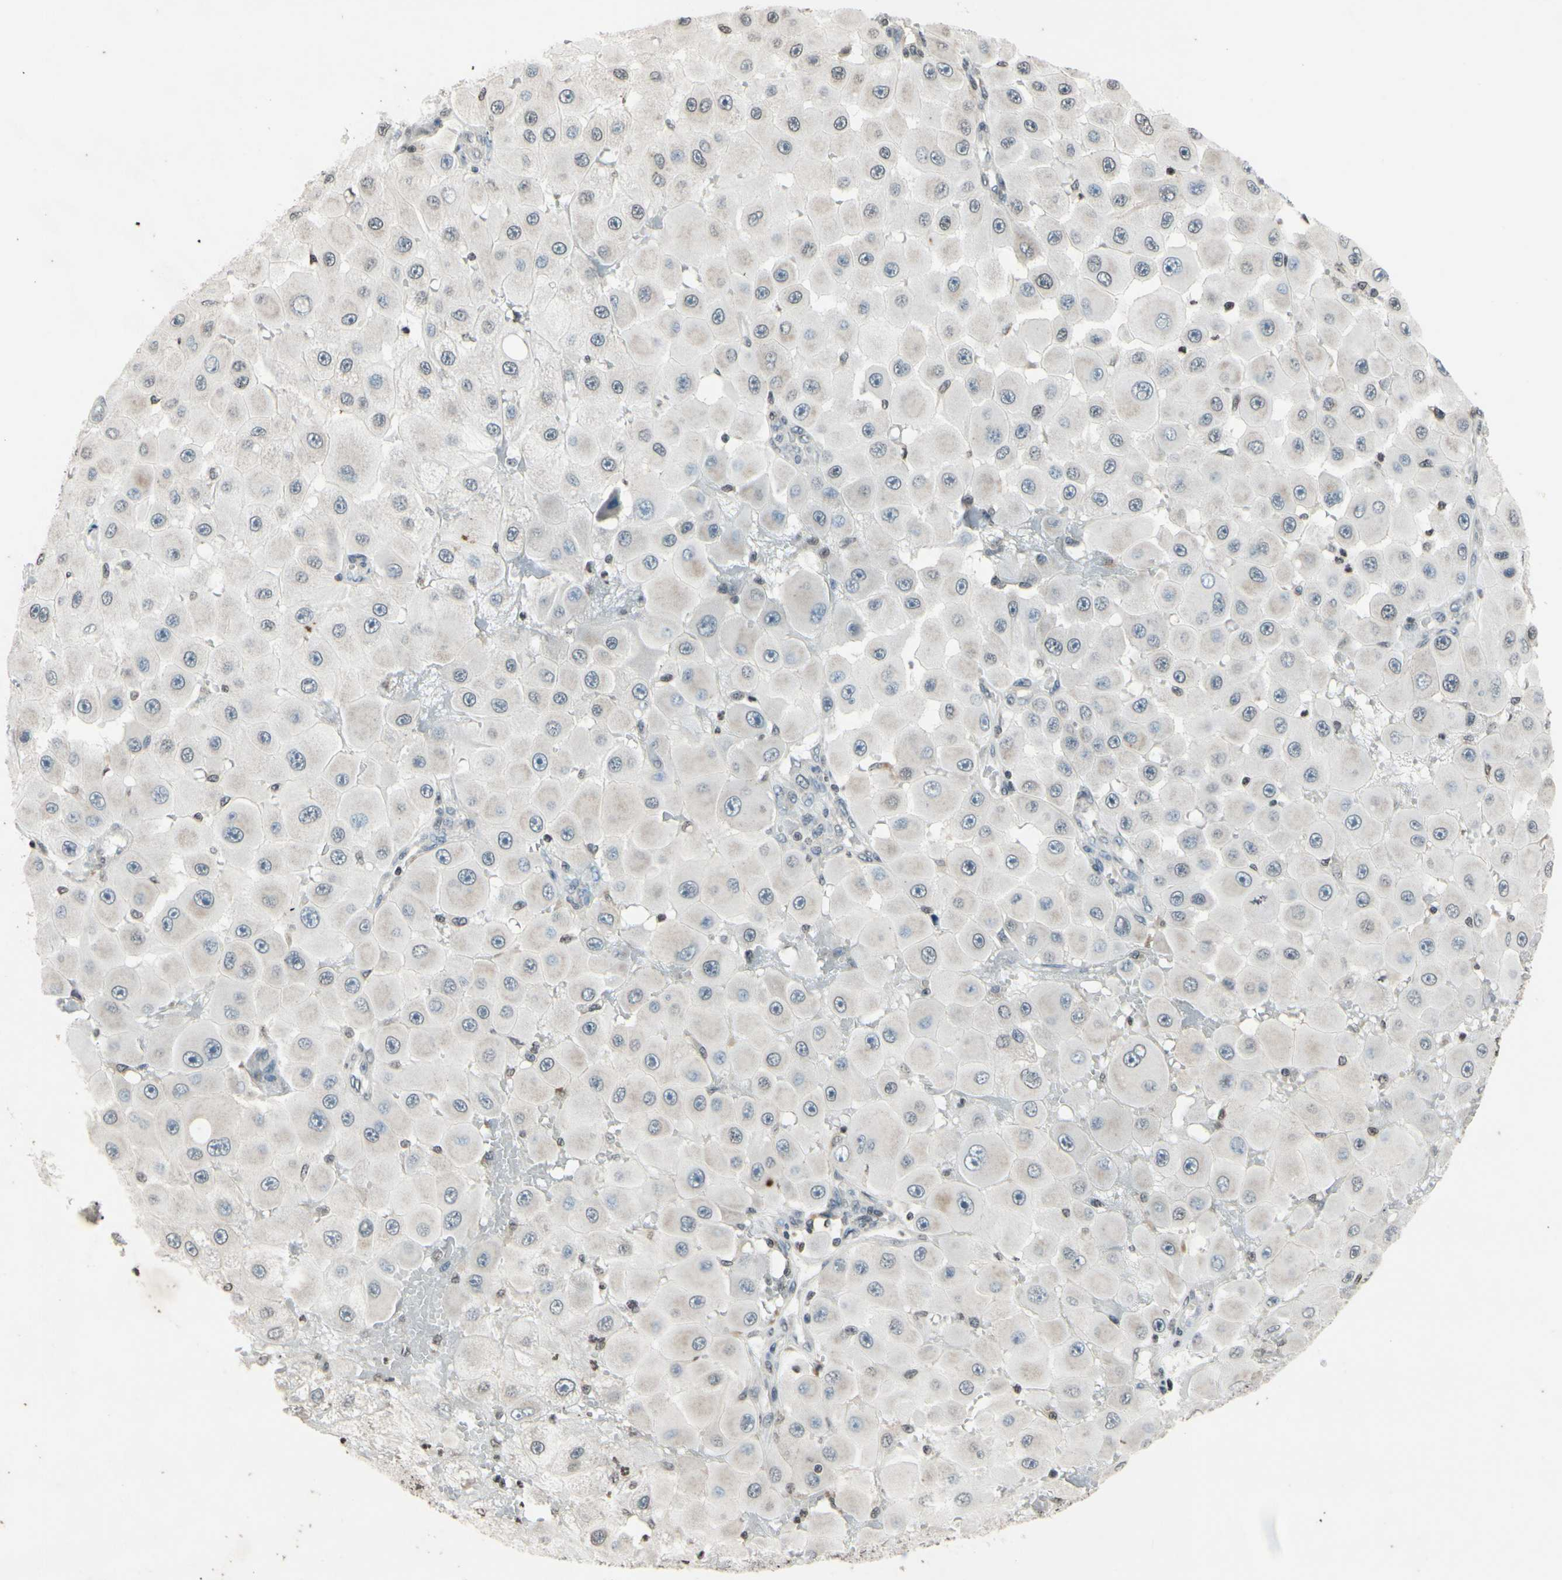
{"staining": {"intensity": "negative", "quantity": "none", "location": "none"}, "tissue": "melanoma", "cell_type": "Tumor cells", "image_type": "cancer", "snomed": [{"axis": "morphology", "description": "Malignant melanoma, NOS"}, {"axis": "topography", "description": "Skin"}], "caption": "High magnification brightfield microscopy of melanoma stained with DAB (3,3'-diaminobenzidine) (brown) and counterstained with hematoxylin (blue): tumor cells show no significant positivity.", "gene": "CLDN11", "patient": {"sex": "female", "age": 81}}